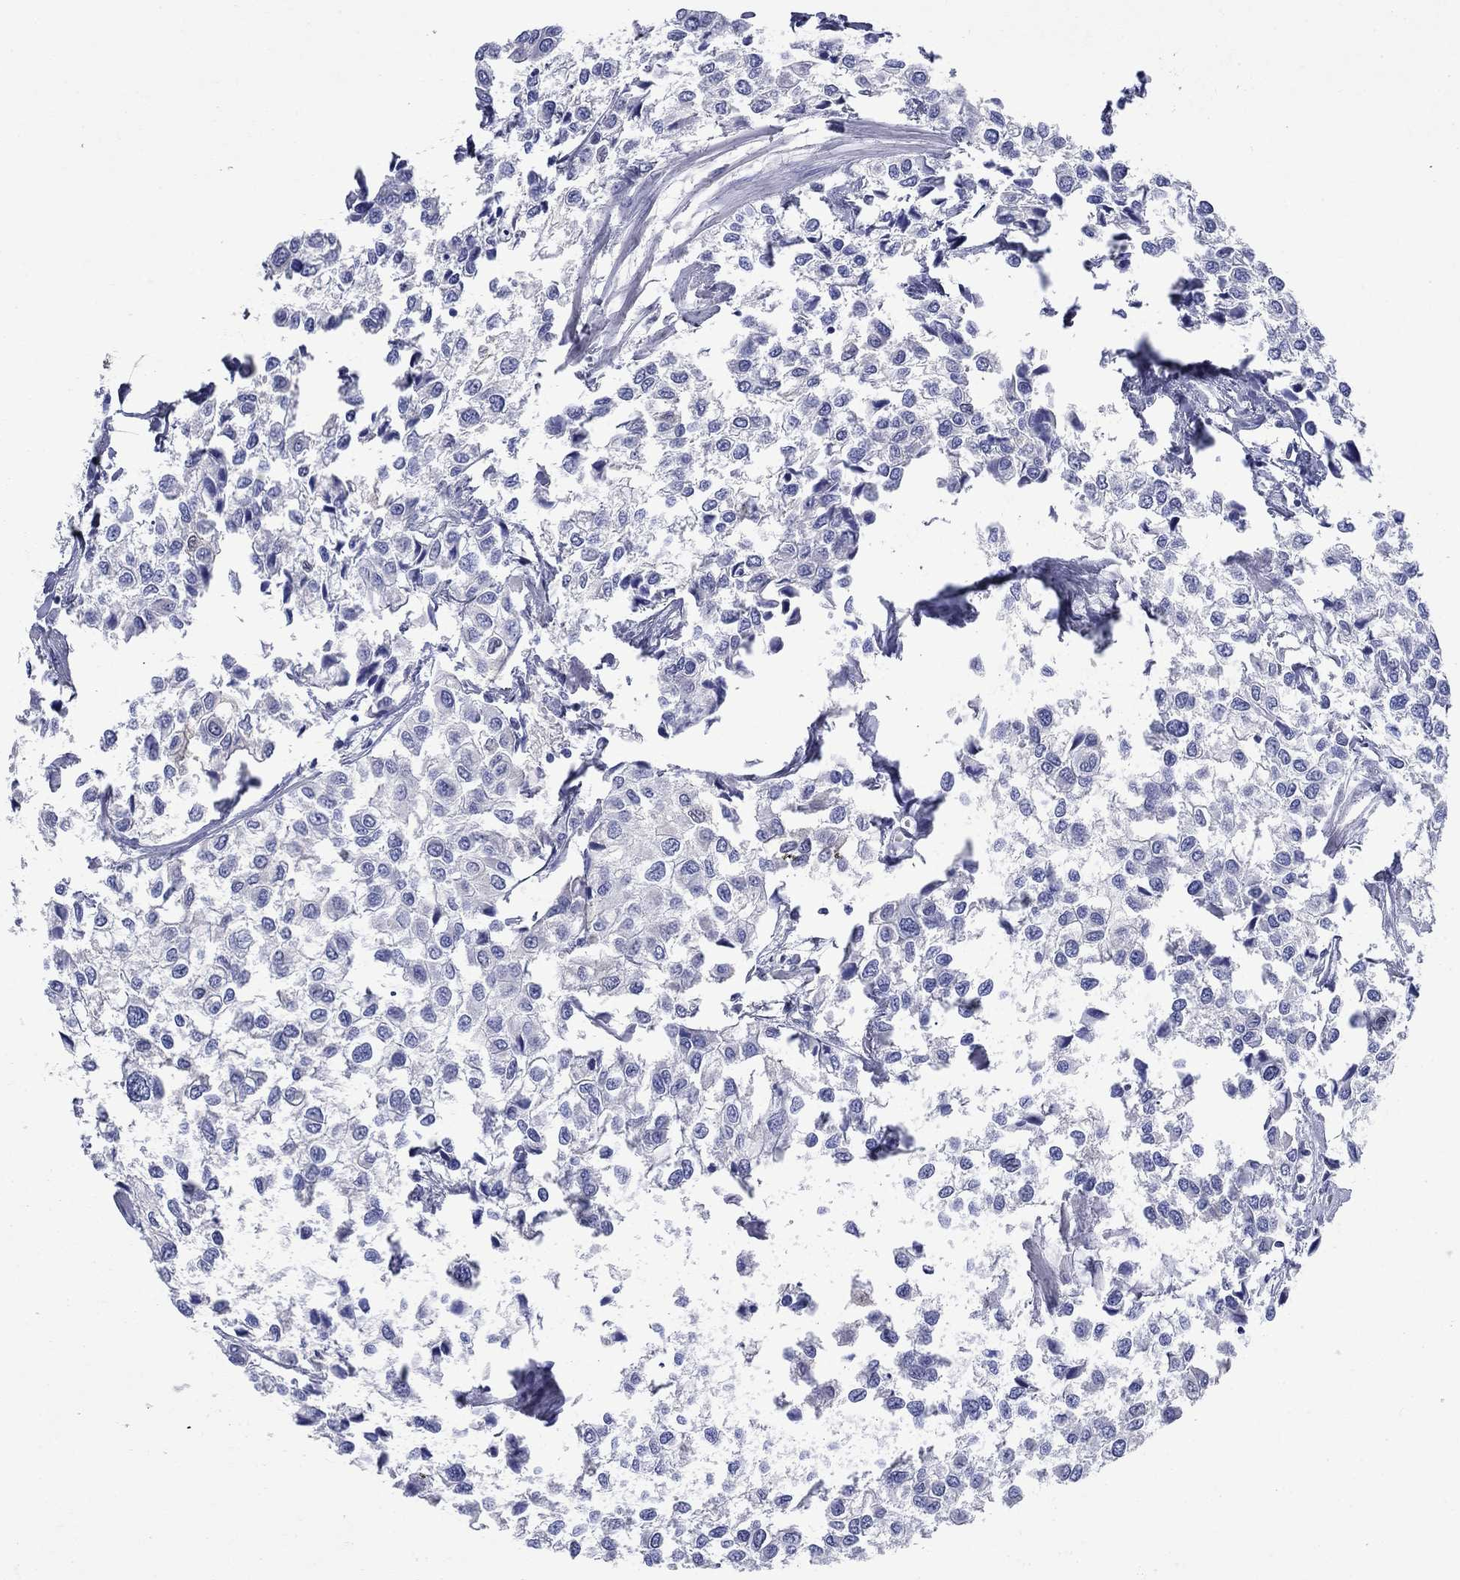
{"staining": {"intensity": "negative", "quantity": "none", "location": "none"}, "tissue": "urothelial cancer", "cell_type": "Tumor cells", "image_type": "cancer", "snomed": [{"axis": "morphology", "description": "Urothelial carcinoma, High grade"}, {"axis": "topography", "description": "Urinary bladder"}], "caption": "Tumor cells show no significant protein expression in urothelial cancer.", "gene": "SULT2B1", "patient": {"sex": "male", "age": 73}}